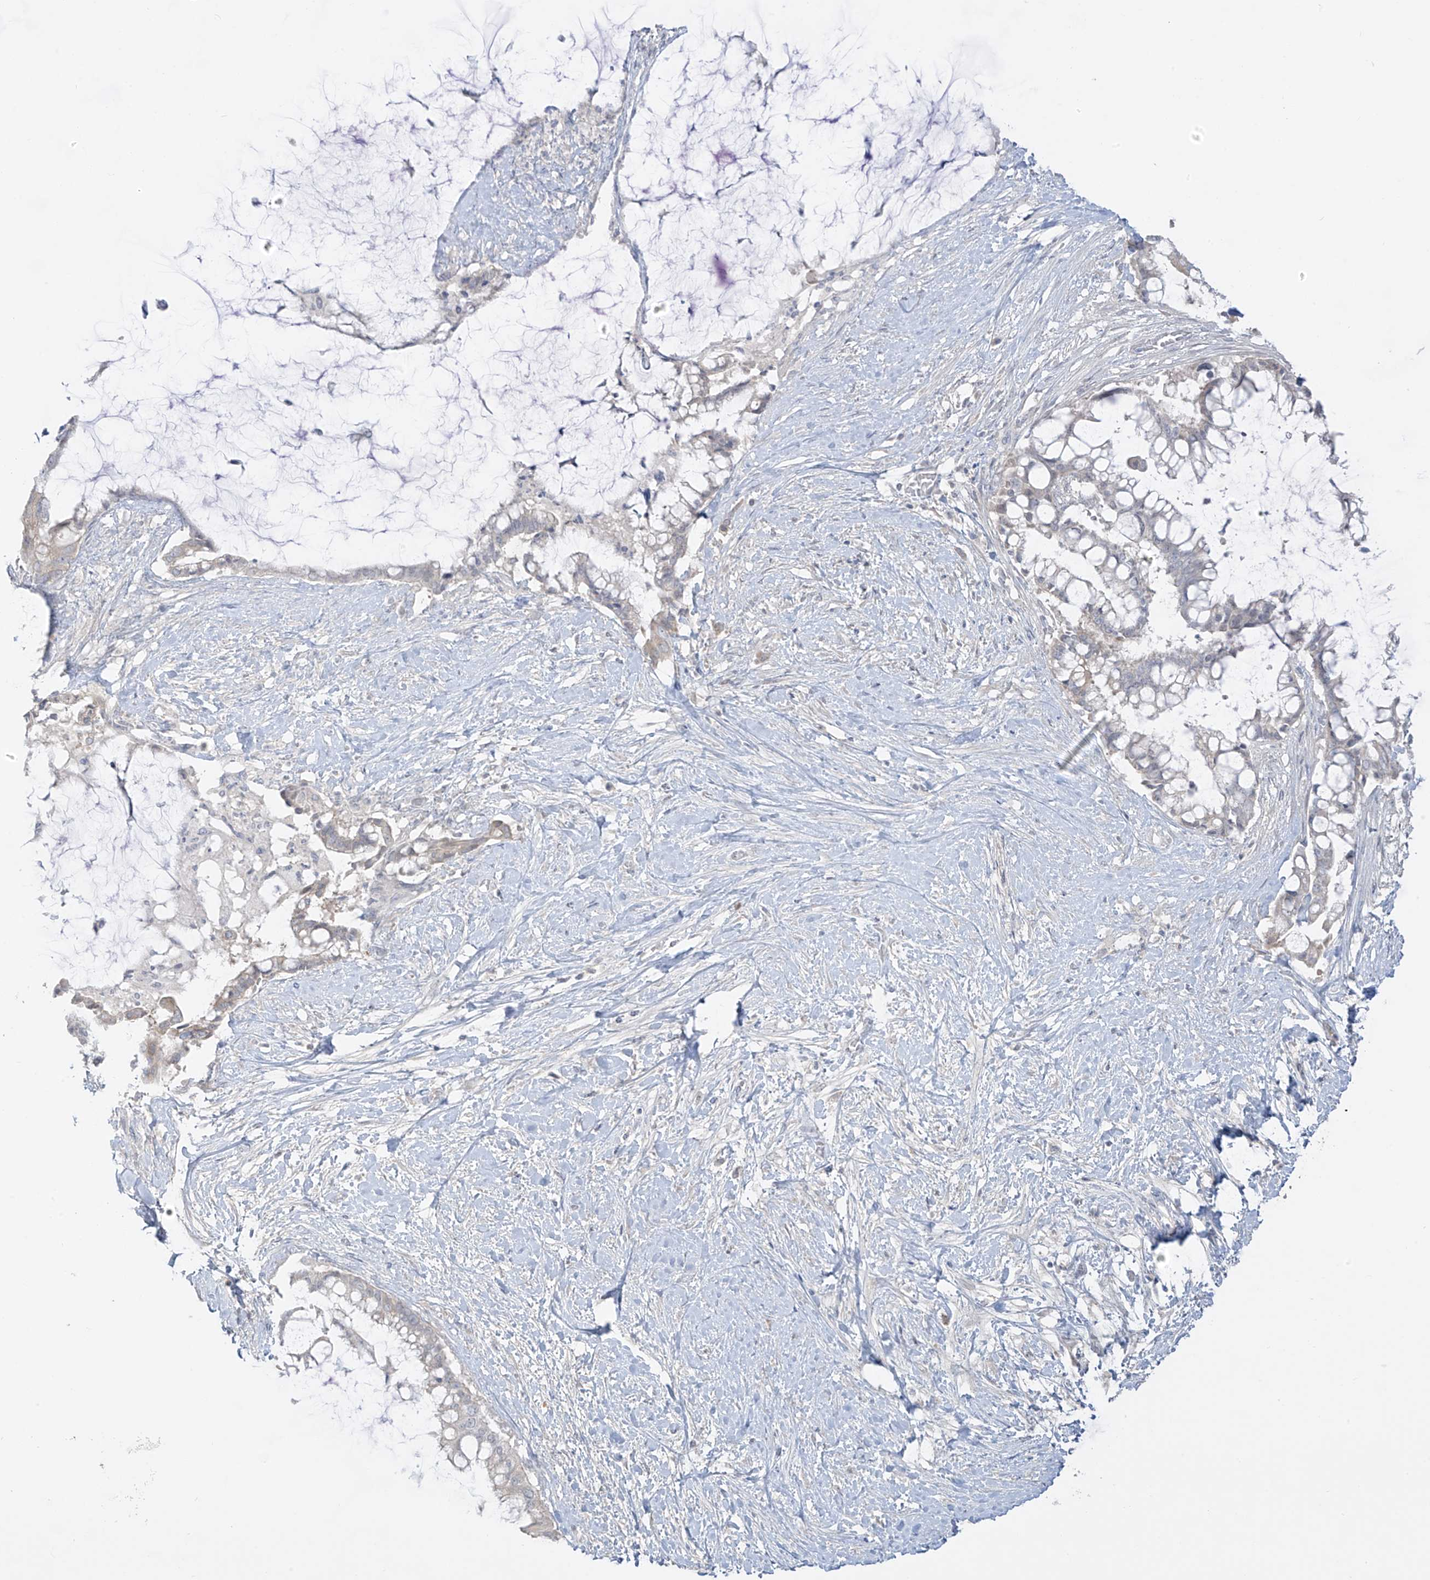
{"staining": {"intensity": "weak", "quantity": "<25%", "location": "cytoplasmic/membranous"}, "tissue": "pancreatic cancer", "cell_type": "Tumor cells", "image_type": "cancer", "snomed": [{"axis": "morphology", "description": "Adenocarcinoma, NOS"}, {"axis": "topography", "description": "Pancreas"}], "caption": "A photomicrograph of human pancreatic cancer is negative for staining in tumor cells.", "gene": "DCDC2", "patient": {"sex": "male", "age": 41}}